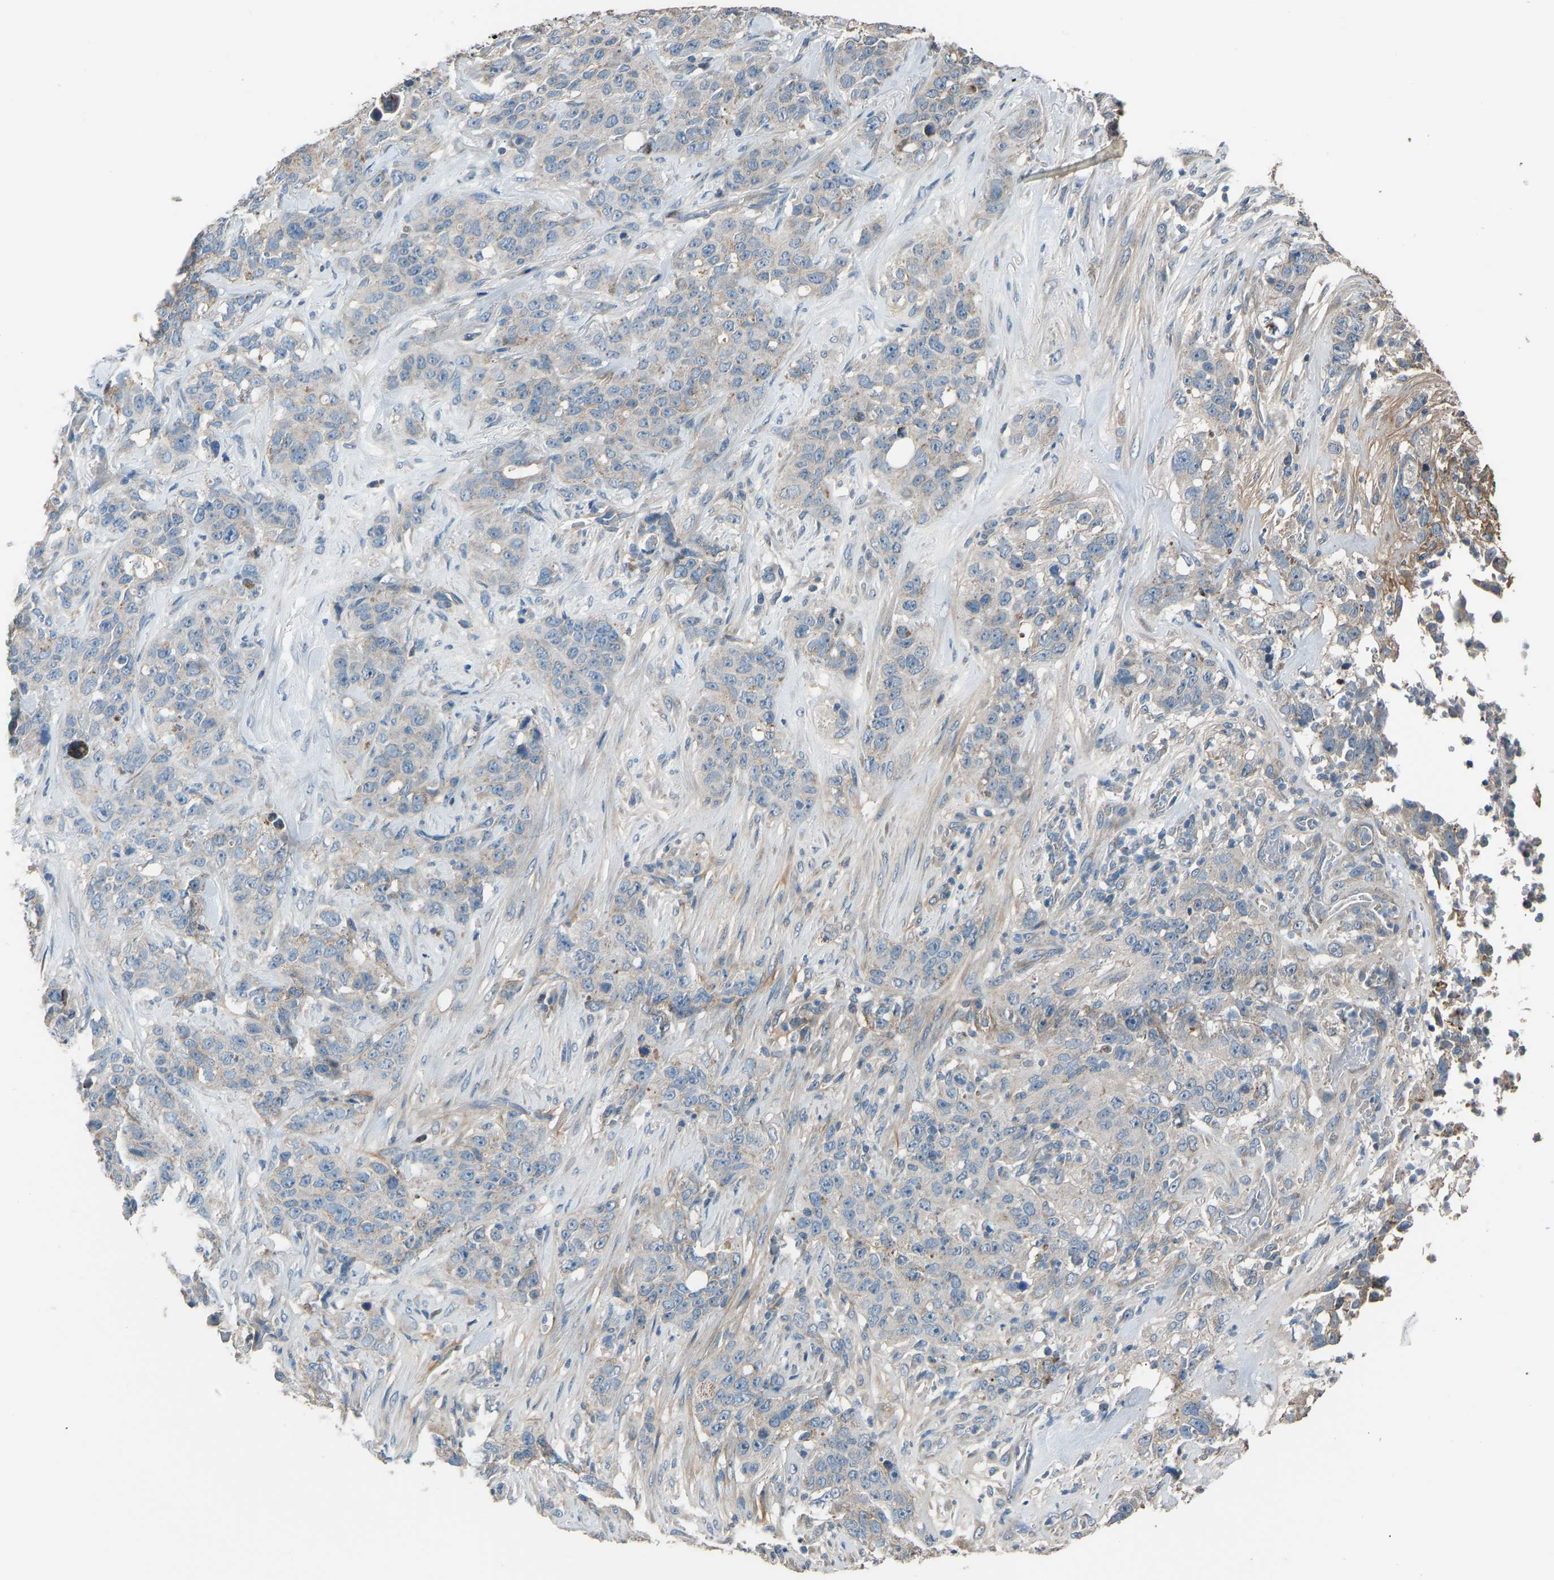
{"staining": {"intensity": "negative", "quantity": "none", "location": "none"}, "tissue": "stomach cancer", "cell_type": "Tumor cells", "image_type": "cancer", "snomed": [{"axis": "morphology", "description": "Adenocarcinoma, NOS"}, {"axis": "topography", "description": "Stomach"}], "caption": "High magnification brightfield microscopy of stomach cancer stained with DAB (3,3'-diaminobenzidine) (brown) and counterstained with hematoxylin (blue): tumor cells show no significant positivity.", "gene": "TGFBR3", "patient": {"sex": "male", "age": 48}}